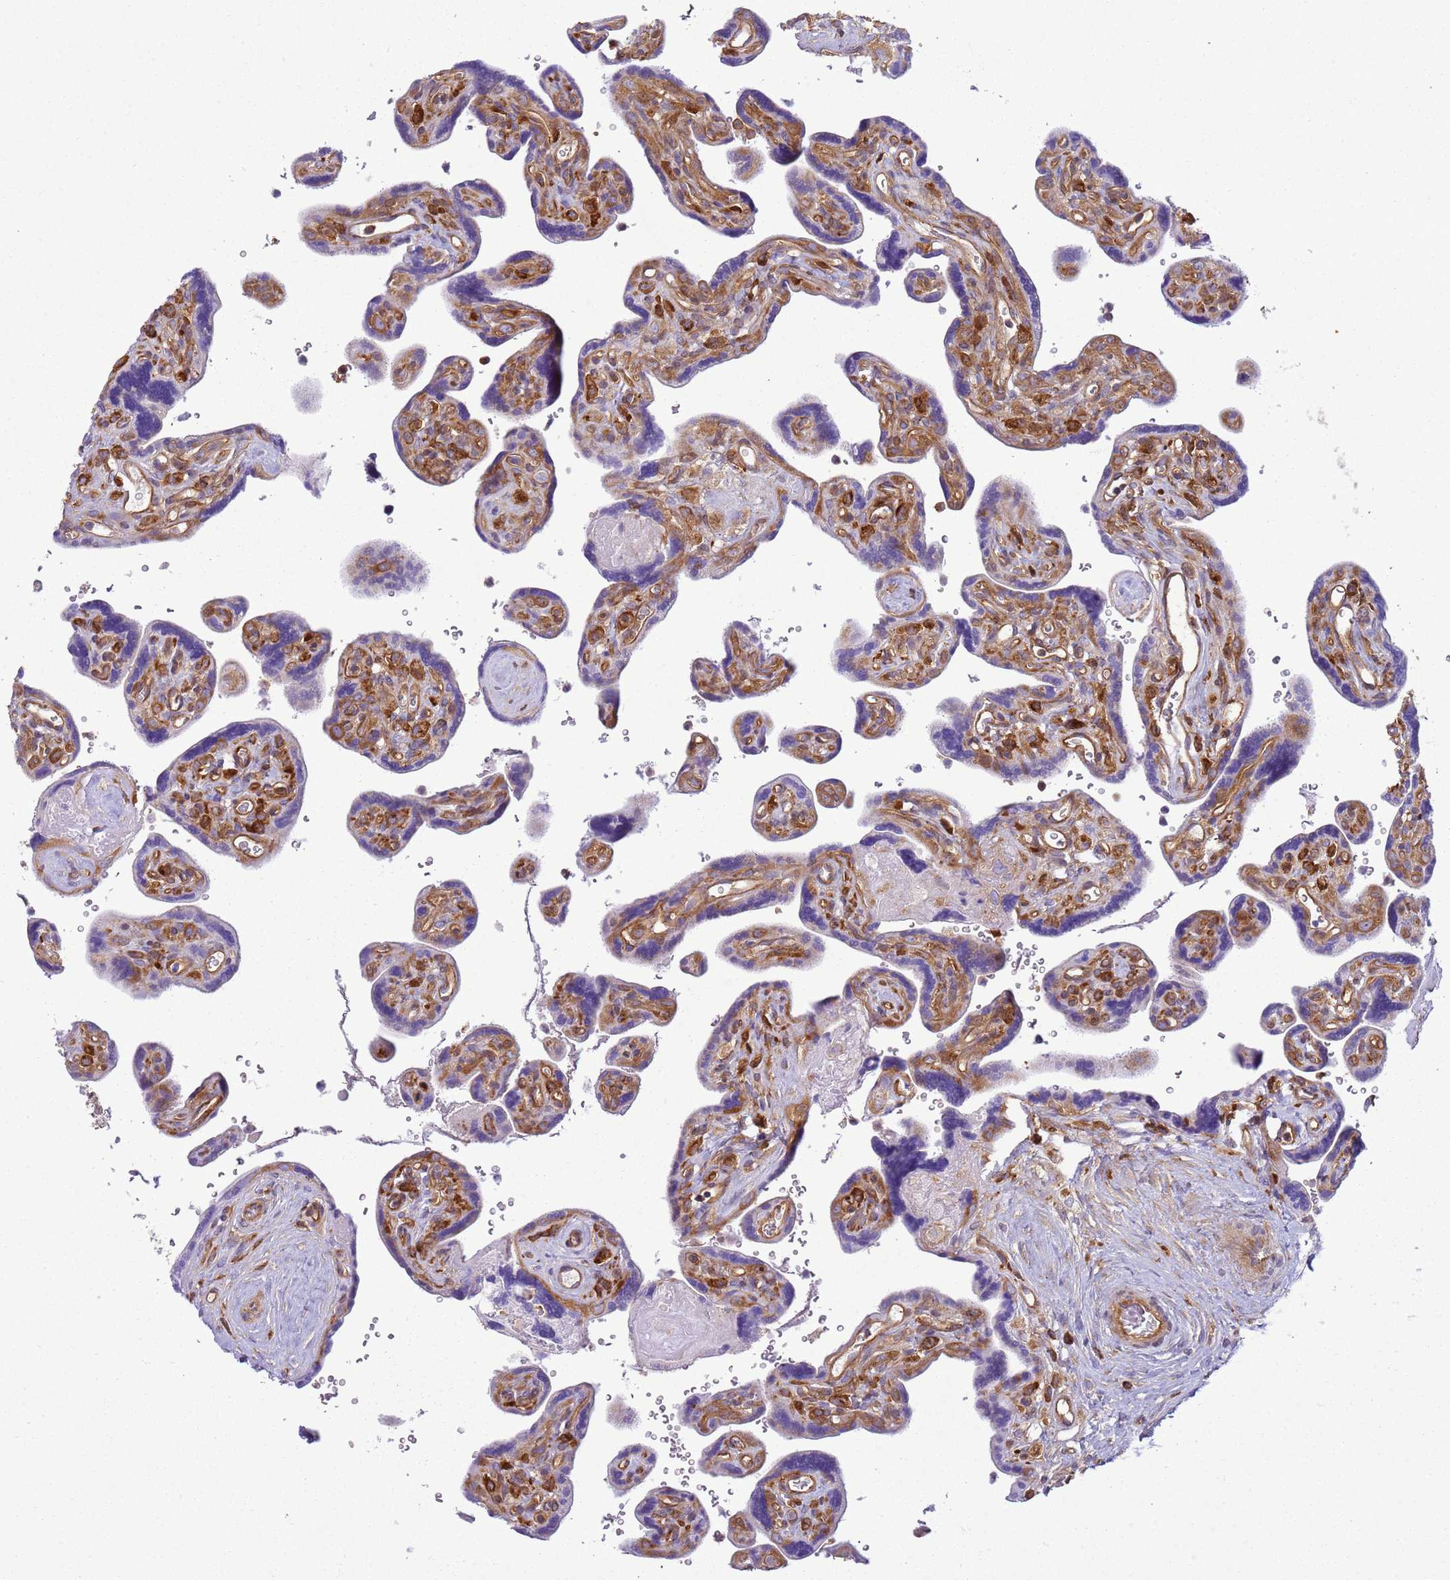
{"staining": {"intensity": "weak", "quantity": "<25%", "location": "nuclear"}, "tissue": "placenta", "cell_type": "Decidual cells", "image_type": "normal", "snomed": [{"axis": "morphology", "description": "Normal tissue, NOS"}, {"axis": "topography", "description": "Placenta"}], "caption": "The histopathology image shows no staining of decidual cells in unremarkable placenta. The staining was performed using DAB to visualize the protein expression in brown, while the nuclei were stained in blue with hematoxylin (Magnification: 20x).", "gene": "SNX21", "patient": {"sex": "female", "age": 39}}